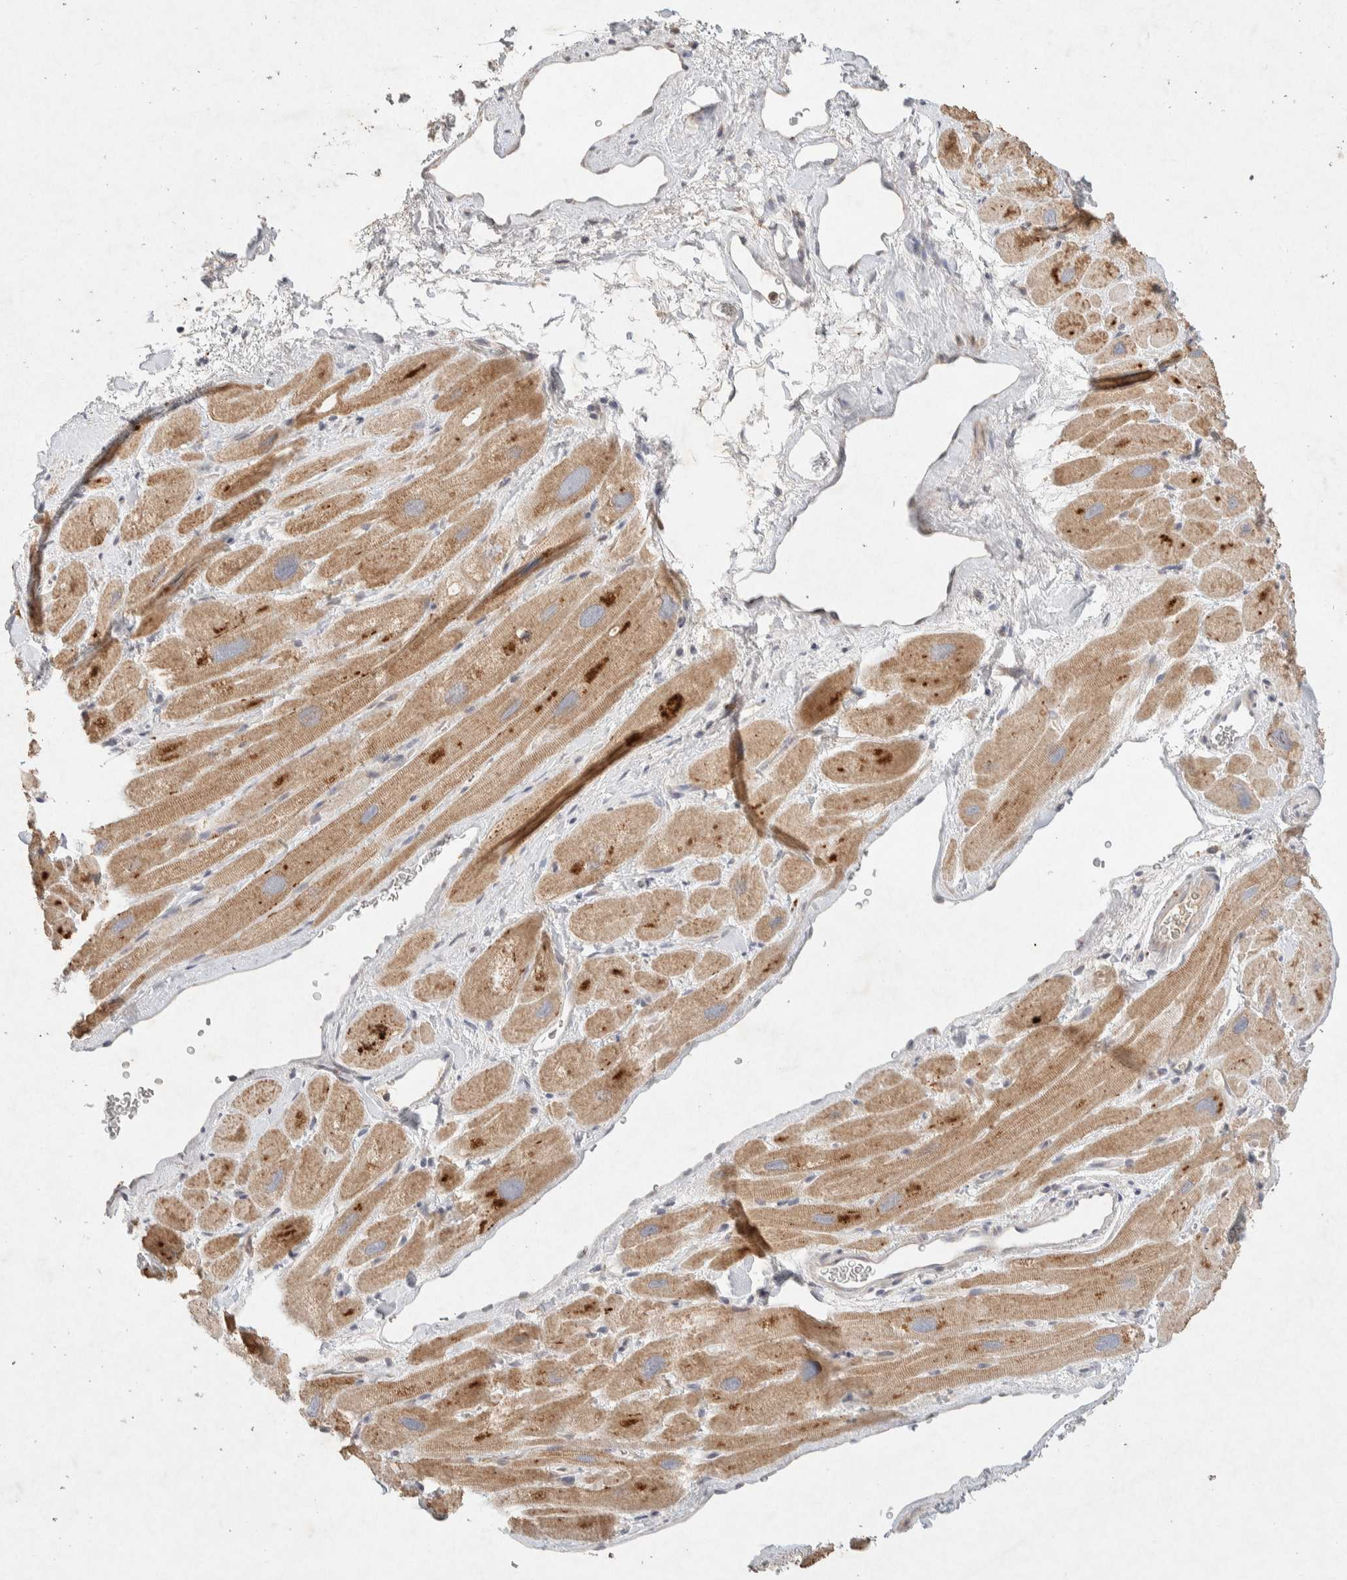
{"staining": {"intensity": "moderate", "quantity": "25%-75%", "location": "cytoplasmic/membranous"}, "tissue": "heart muscle", "cell_type": "Cardiomyocytes", "image_type": "normal", "snomed": [{"axis": "morphology", "description": "Normal tissue, NOS"}, {"axis": "topography", "description": "Heart"}], "caption": "A high-resolution micrograph shows immunohistochemistry staining of benign heart muscle, which exhibits moderate cytoplasmic/membranous staining in about 25%-75% of cardiomyocytes.", "gene": "GNAI1", "patient": {"sex": "male", "age": 49}}